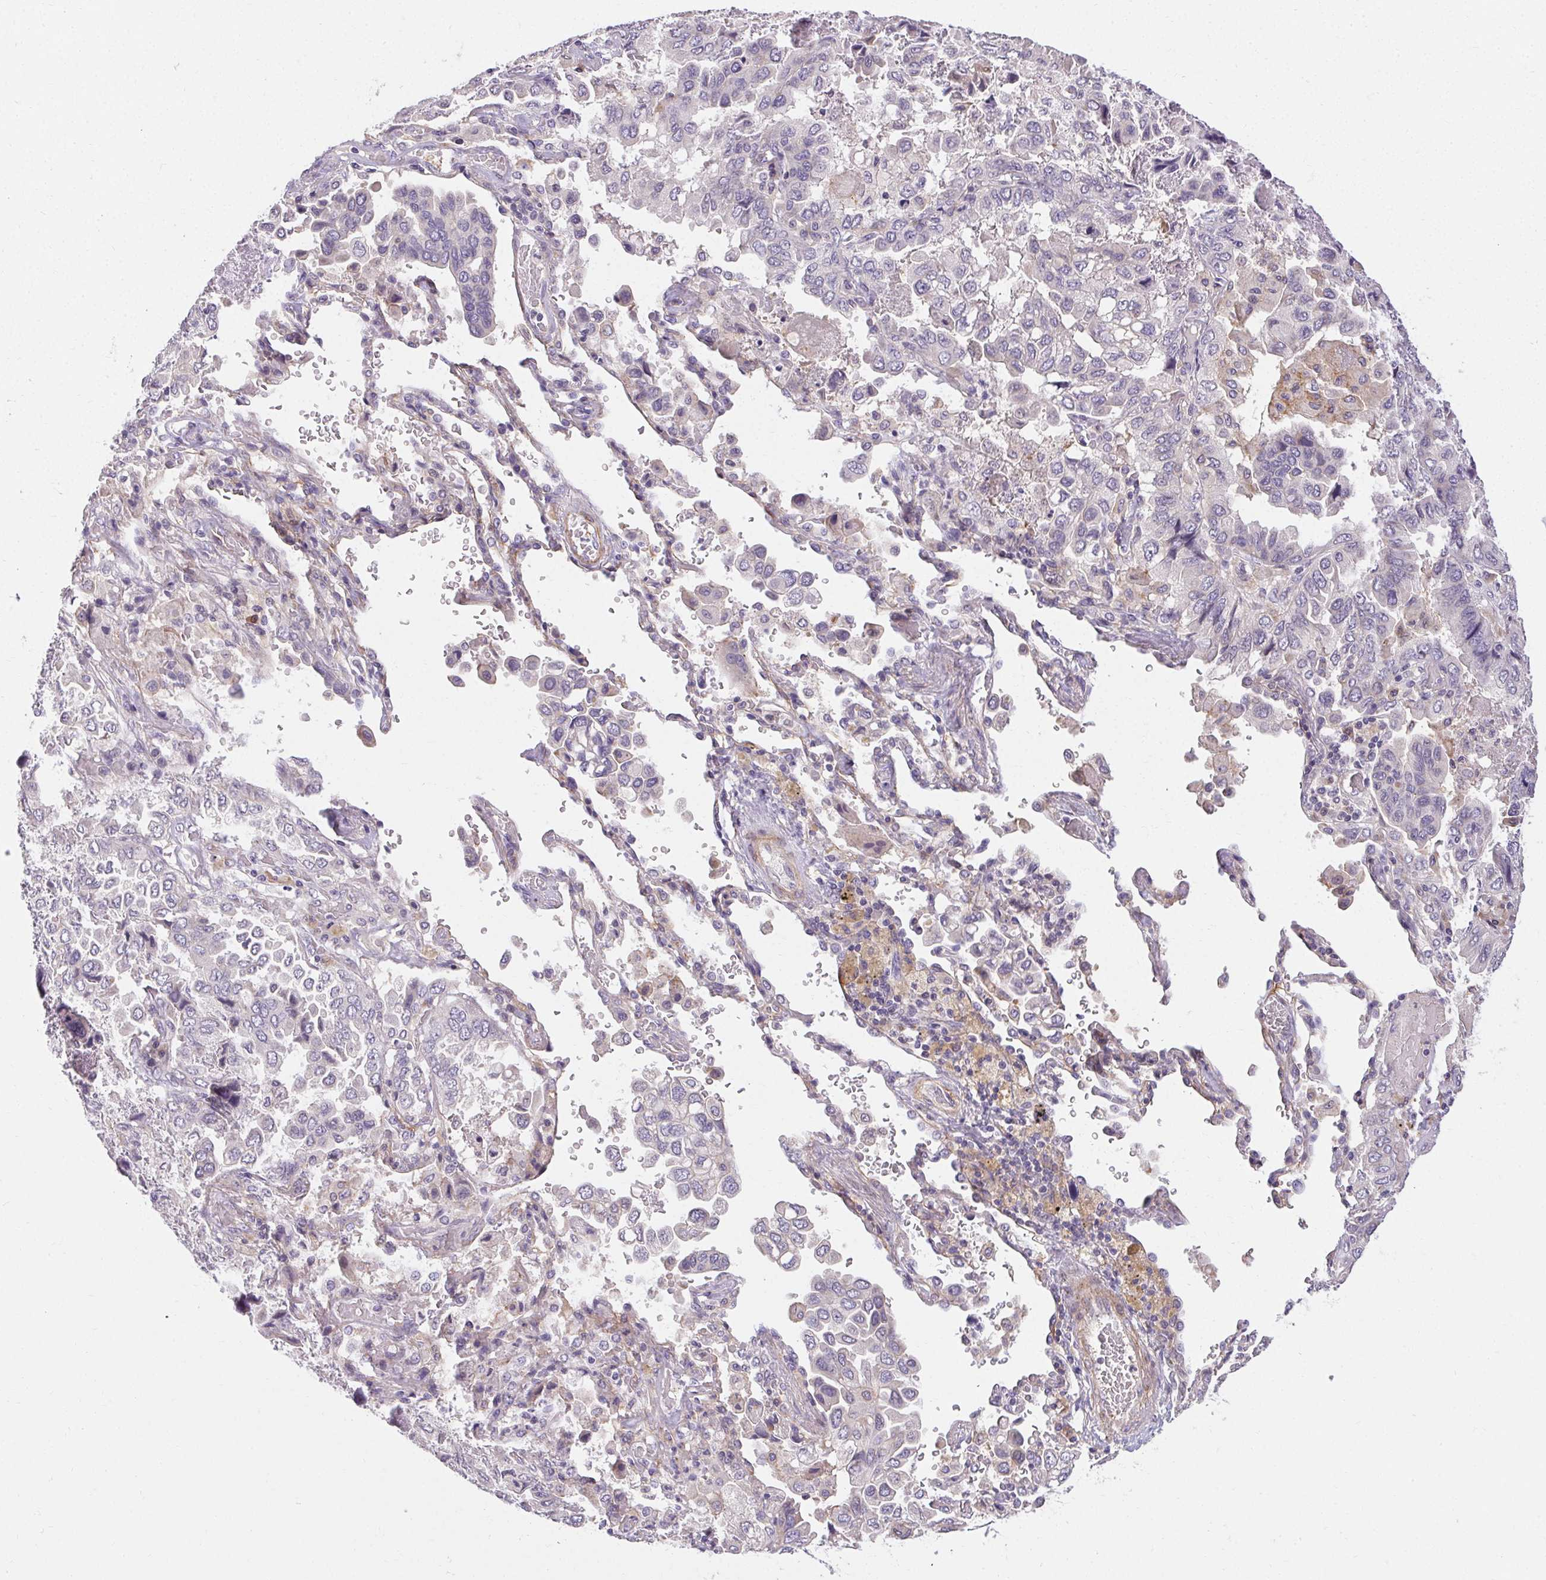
{"staining": {"intensity": "negative", "quantity": "none", "location": "none"}, "tissue": "lung cancer", "cell_type": "Tumor cells", "image_type": "cancer", "snomed": [{"axis": "morphology", "description": "Aneuploidy"}, {"axis": "morphology", "description": "Adenocarcinoma, NOS"}, {"axis": "morphology", "description": "Adenocarcinoma, metastatic, NOS"}, {"axis": "topography", "description": "Lymph node"}, {"axis": "topography", "description": "Lung"}], "caption": "An image of human lung cancer is negative for staining in tumor cells. (DAB IHC, high magnification).", "gene": "TMEM52B", "patient": {"sex": "female", "age": 48}}